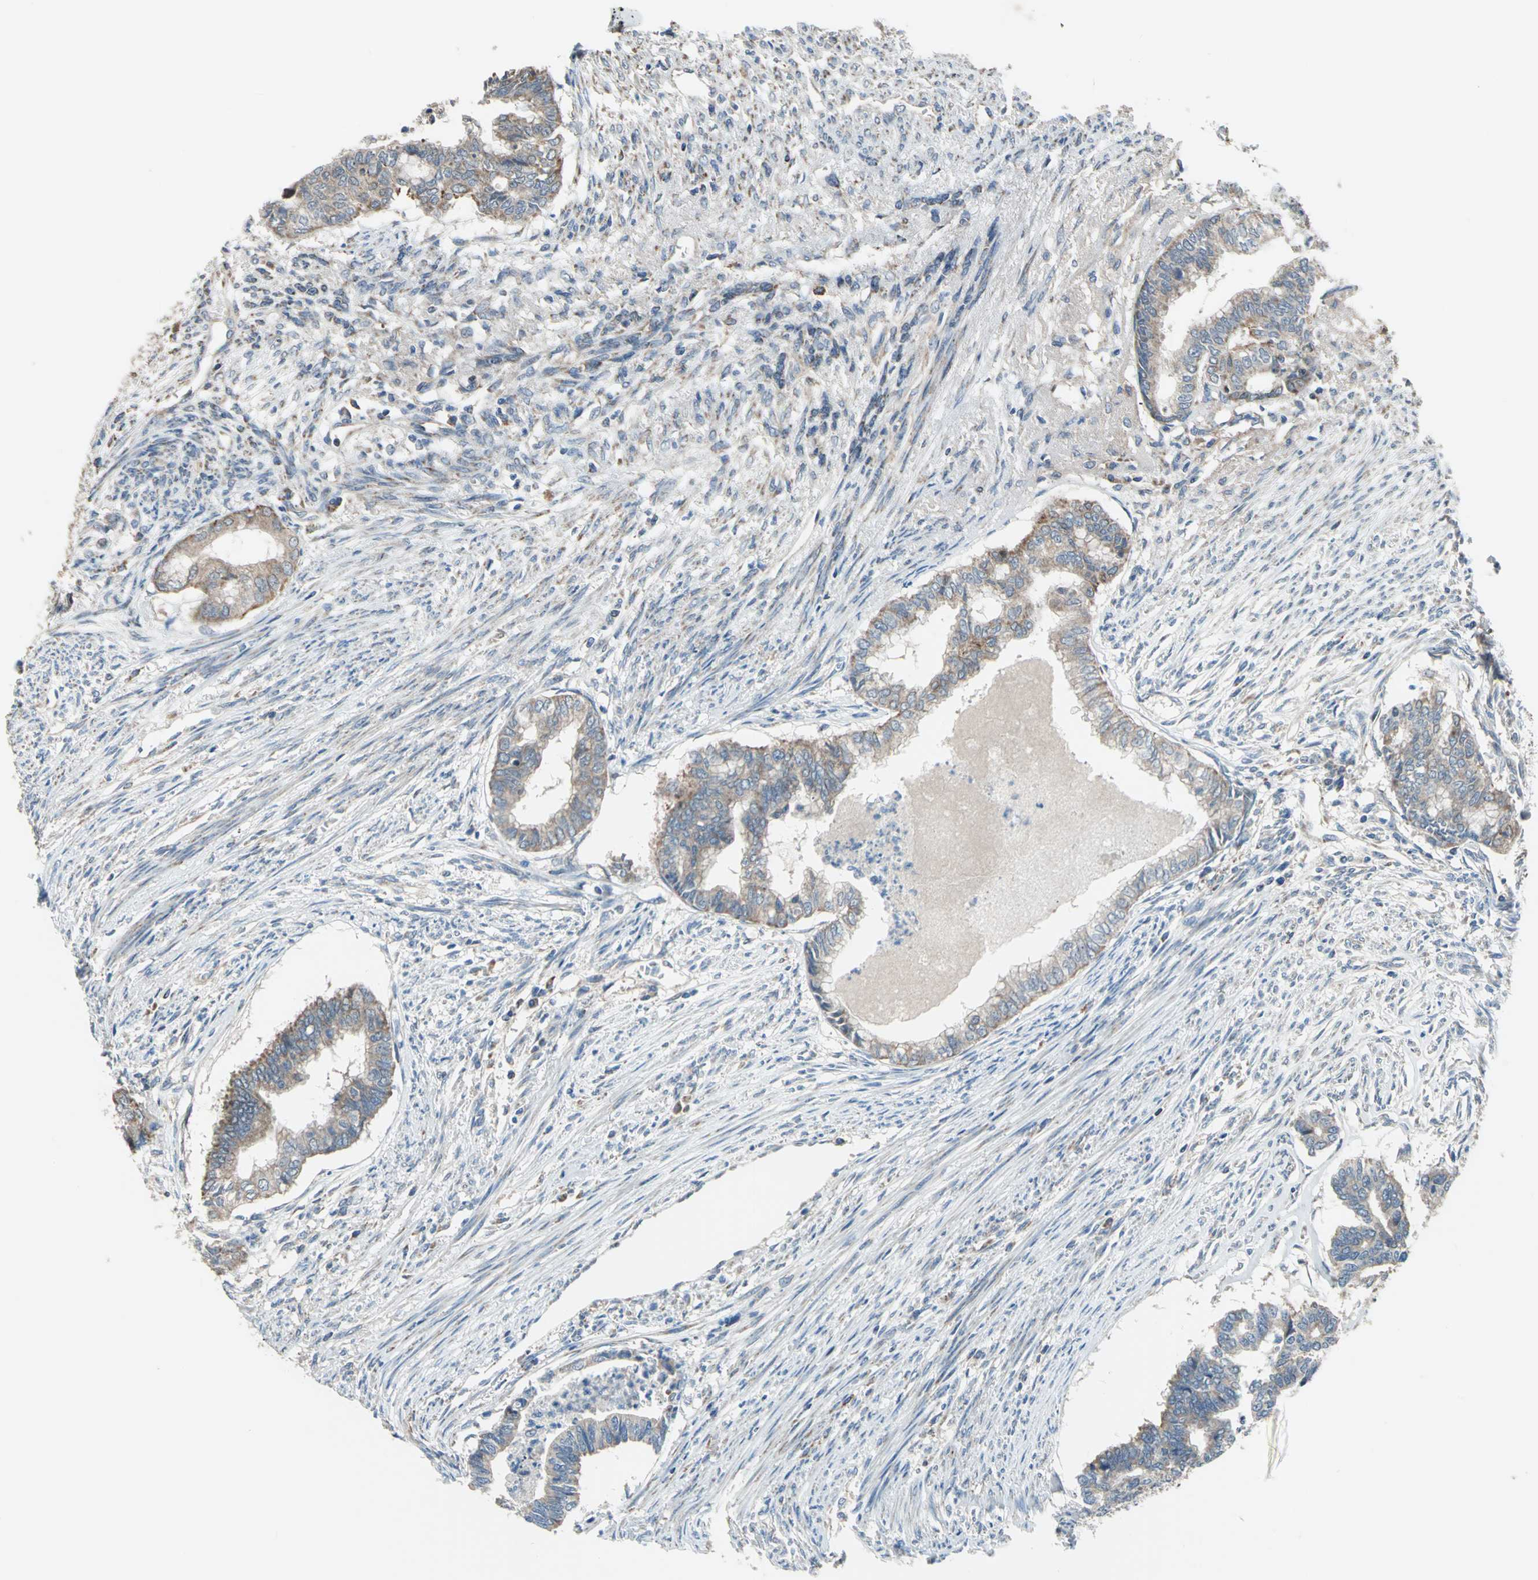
{"staining": {"intensity": "moderate", "quantity": ">75%", "location": "cytoplasmic/membranous"}, "tissue": "endometrial cancer", "cell_type": "Tumor cells", "image_type": "cancer", "snomed": [{"axis": "morphology", "description": "Adenocarcinoma, NOS"}, {"axis": "topography", "description": "Endometrium"}], "caption": "Approximately >75% of tumor cells in endometrial cancer demonstrate moderate cytoplasmic/membranous protein staining as visualized by brown immunohistochemical staining.", "gene": "TRAK1", "patient": {"sex": "female", "age": 79}}